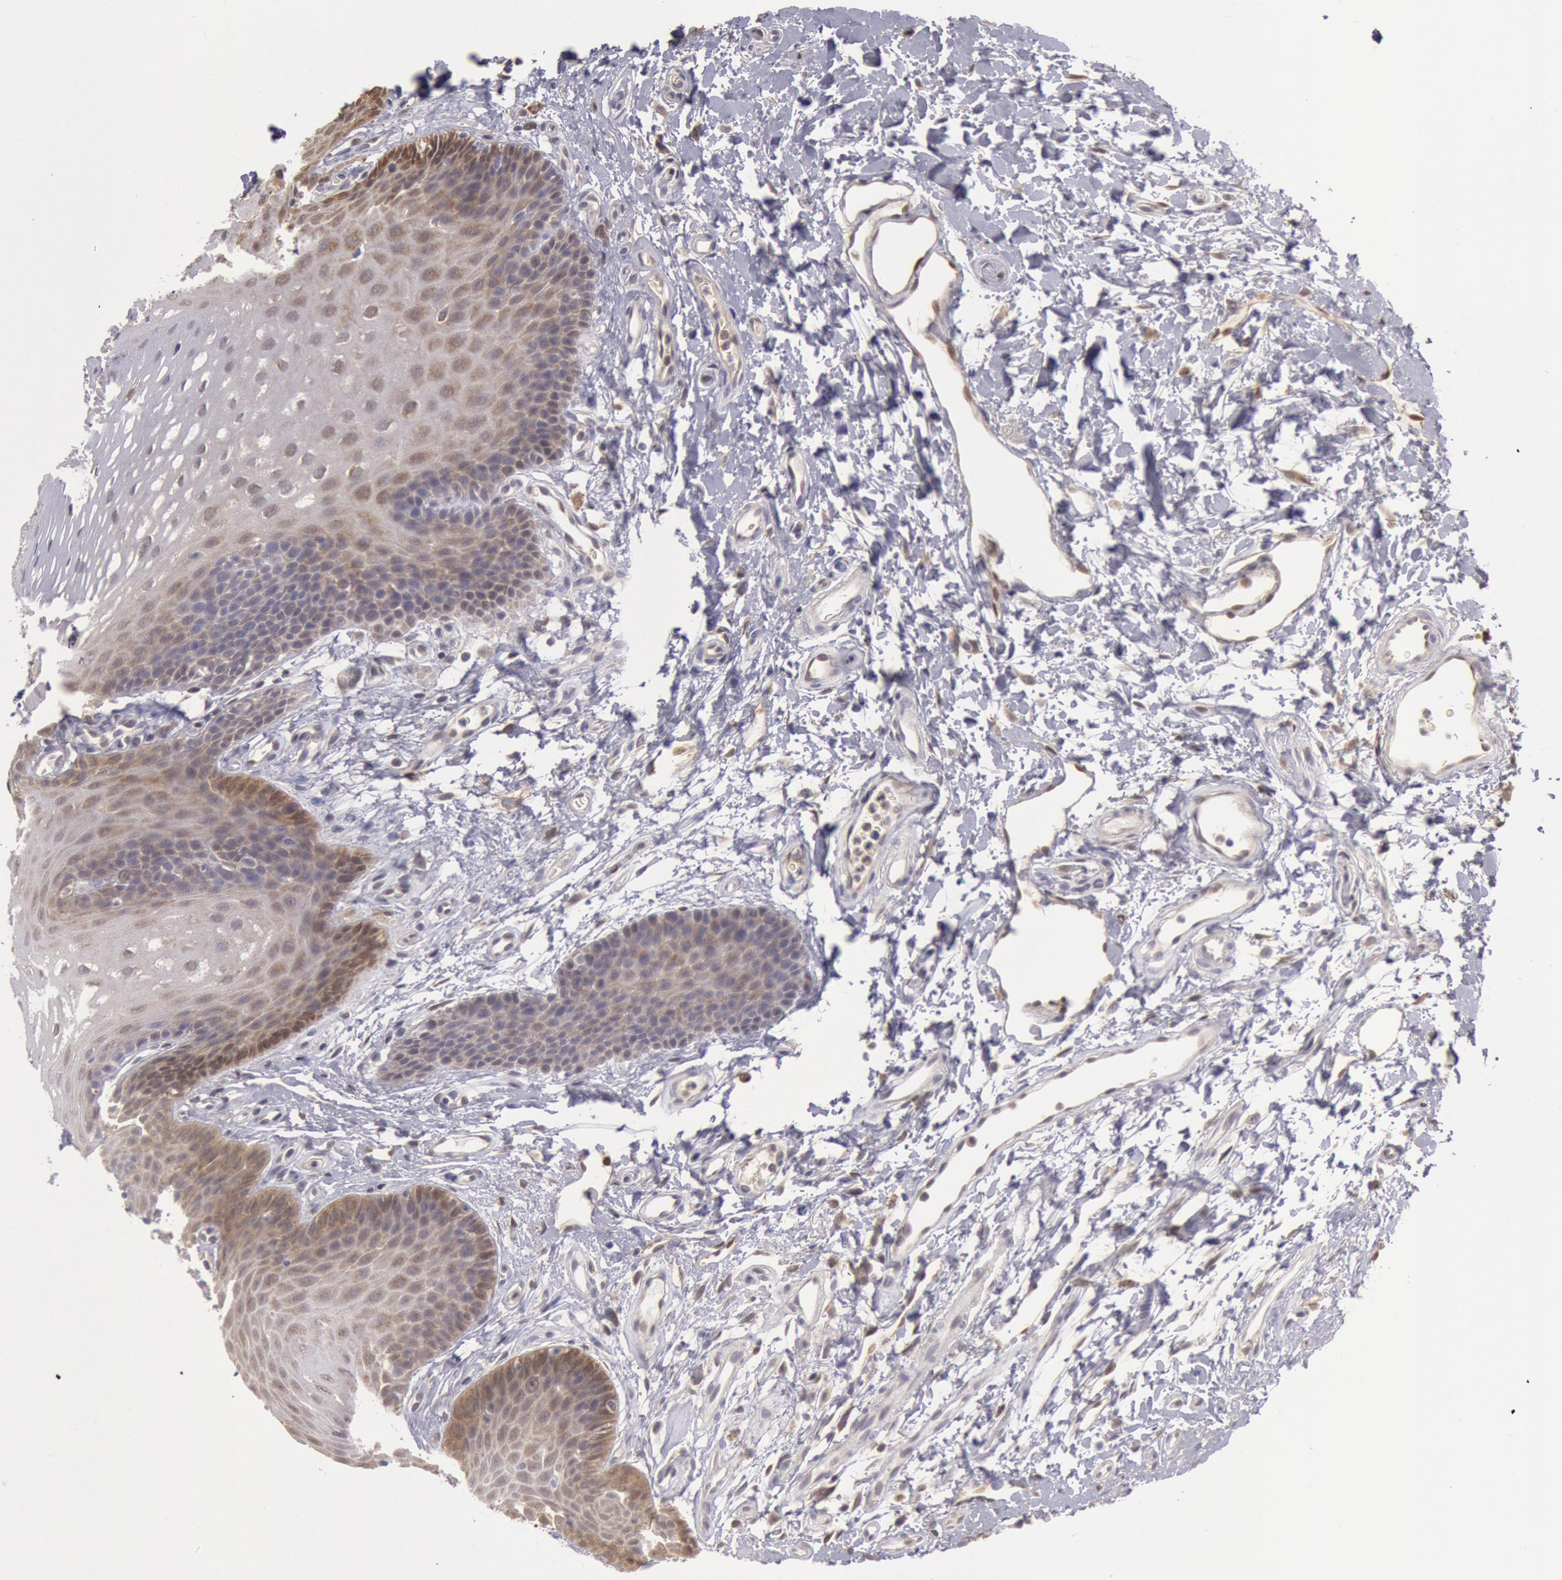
{"staining": {"intensity": "weak", "quantity": "<25%", "location": "cytoplasmic/membranous"}, "tissue": "oral mucosa", "cell_type": "Squamous epithelial cells", "image_type": "normal", "snomed": [{"axis": "morphology", "description": "Normal tissue, NOS"}, {"axis": "topography", "description": "Oral tissue"}], "caption": "Oral mucosa stained for a protein using immunohistochemistry (IHC) reveals no expression squamous epithelial cells.", "gene": "MPST", "patient": {"sex": "male", "age": 62}}